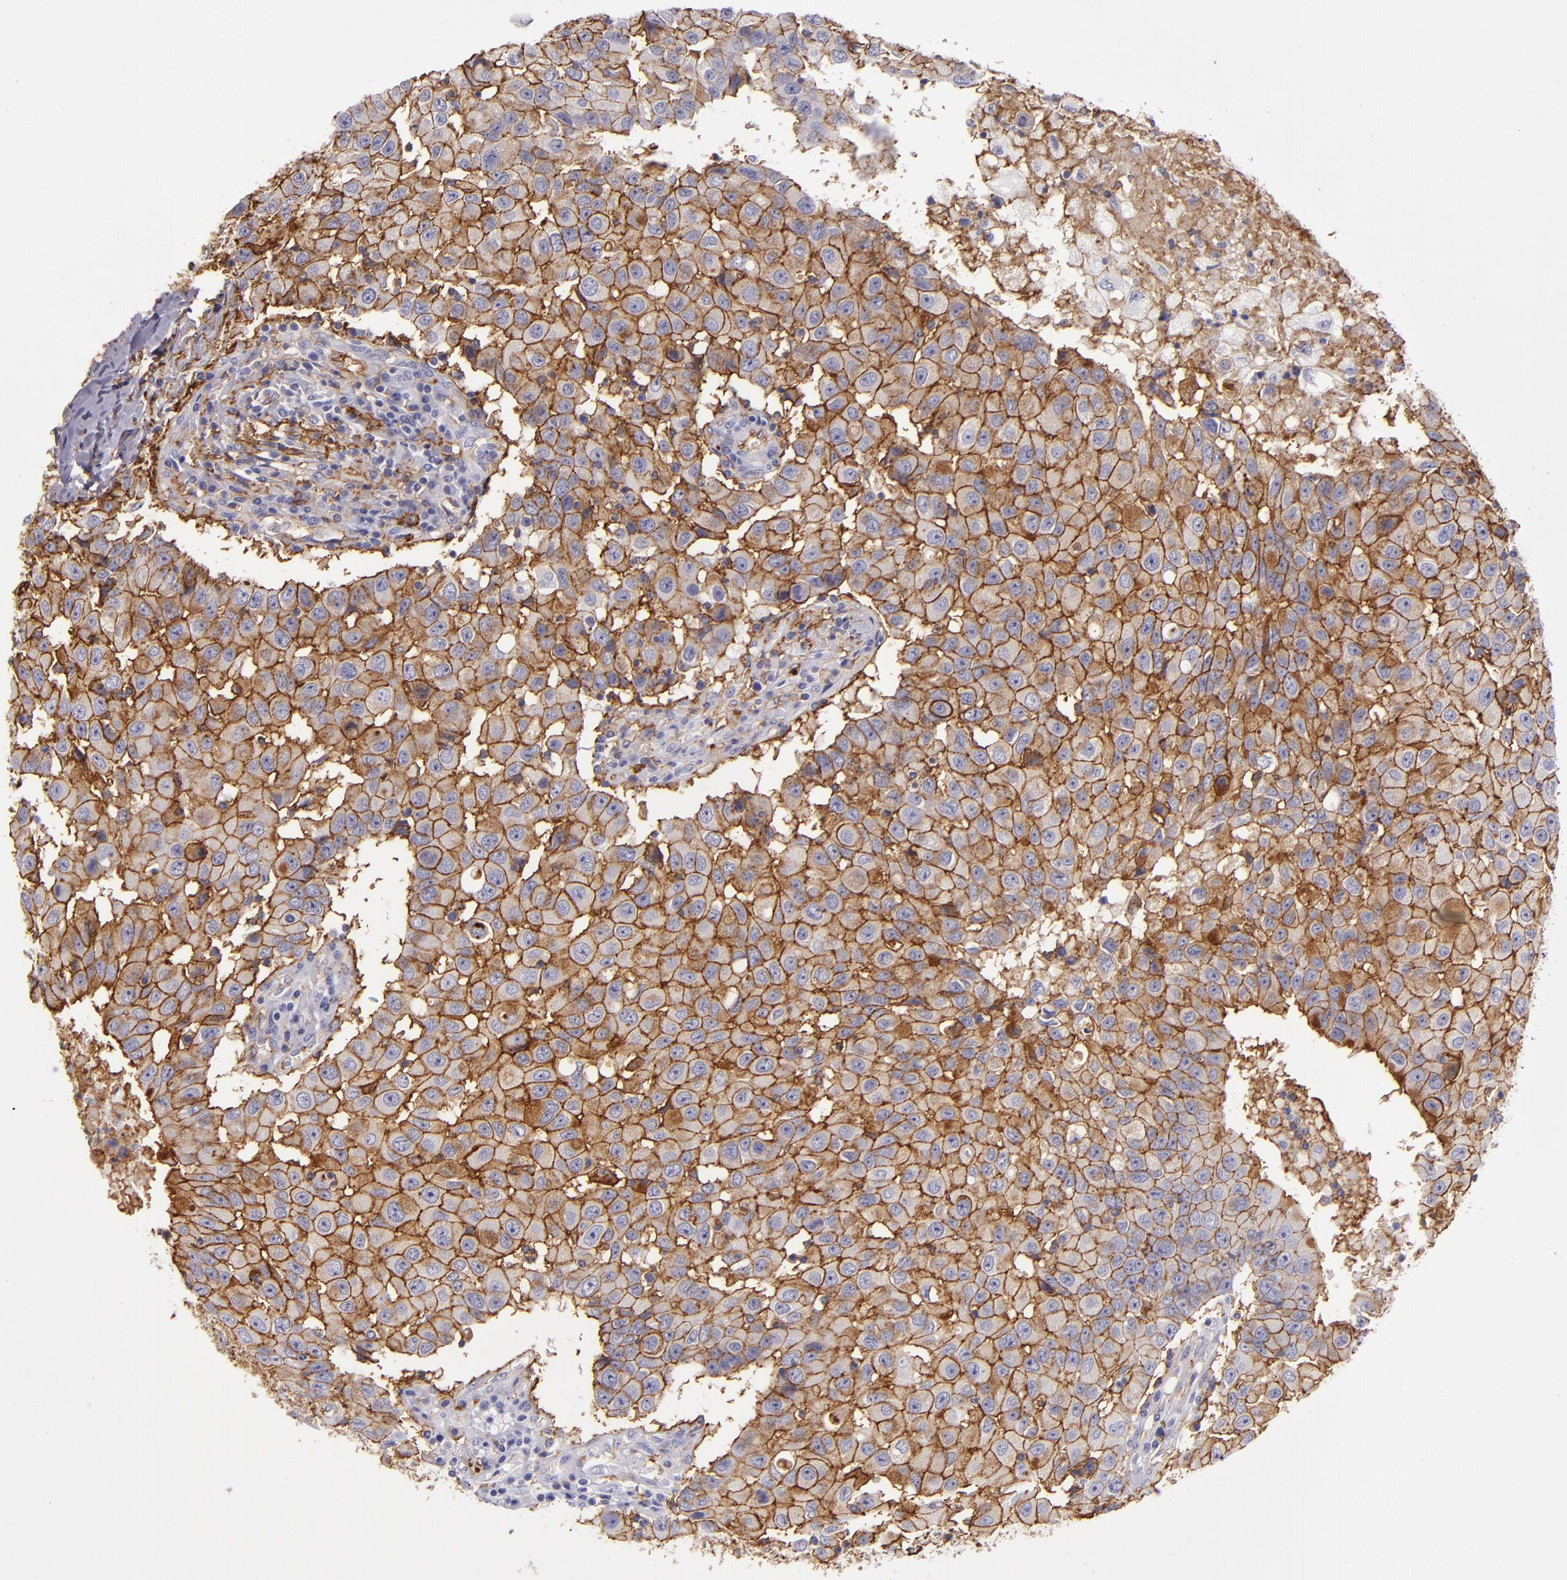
{"staining": {"intensity": "strong", "quantity": ">75%", "location": "cytoplasmic/membranous"}, "tissue": "breast cancer", "cell_type": "Tumor cells", "image_type": "cancer", "snomed": [{"axis": "morphology", "description": "Duct carcinoma"}, {"axis": "topography", "description": "Breast"}], "caption": "Protein expression analysis of infiltrating ductal carcinoma (breast) displays strong cytoplasmic/membranous staining in approximately >75% of tumor cells. (Brightfield microscopy of DAB IHC at high magnification).", "gene": "CD9", "patient": {"sex": "female", "age": 27}}